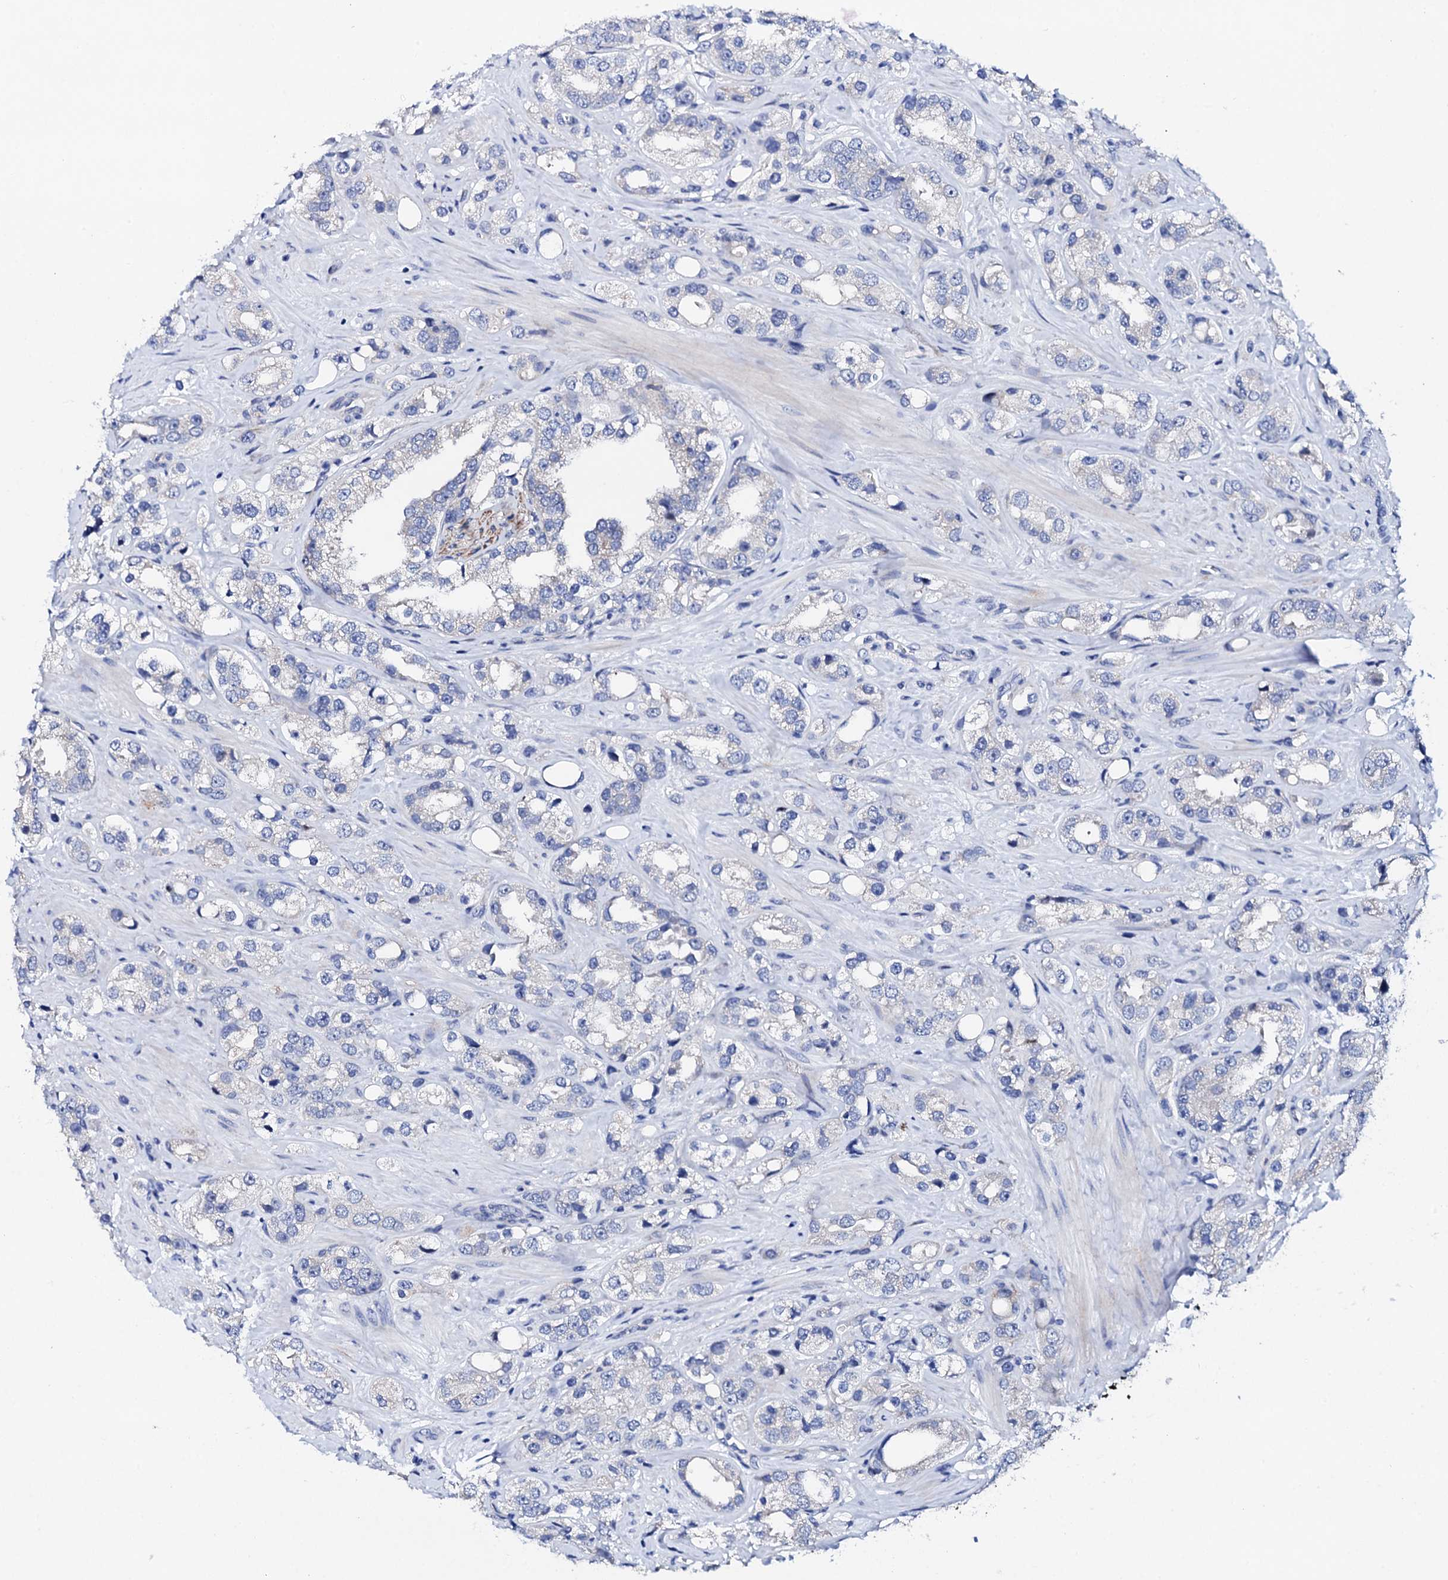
{"staining": {"intensity": "negative", "quantity": "none", "location": "none"}, "tissue": "prostate cancer", "cell_type": "Tumor cells", "image_type": "cancer", "snomed": [{"axis": "morphology", "description": "Adenocarcinoma, NOS"}, {"axis": "topography", "description": "Prostate"}], "caption": "Tumor cells are negative for protein expression in human adenocarcinoma (prostate). (DAB (3,3'-diaminobenzidine) immunohistochemistry, high magnification).", "gene": "TRDN", "patient": {"sex": "male", "age": 79}}